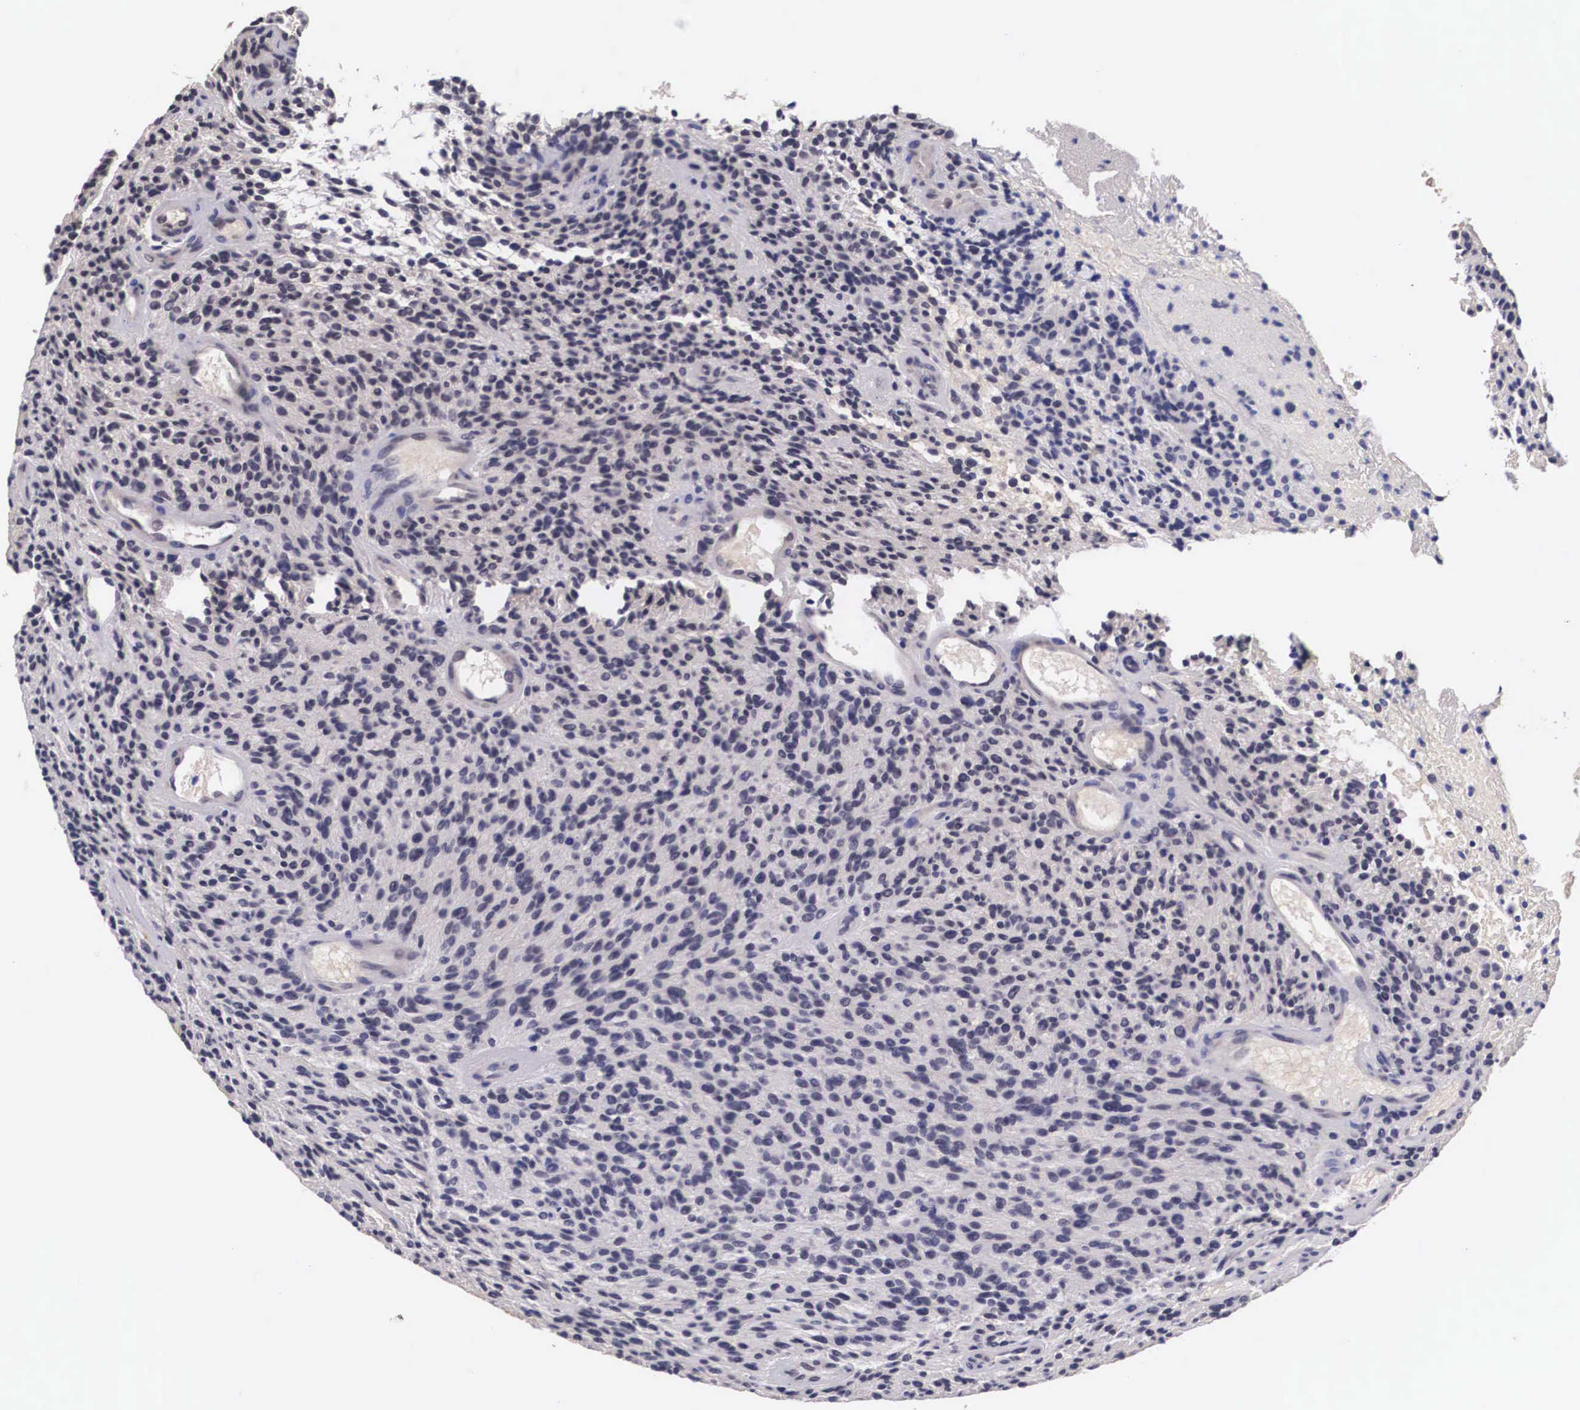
{"staining": {"intensity": "negative", "quantity": "none", "location": "none"}, "tissue": "glioma", "cell_type": "Tumor cells", "image_type": "cancer", "snomed": [{"axis": "morphology", "description": "Glioma, malignant, High grade"}, {"axis": "topography", "description": "Brain"}], "caption": "Glioma stained for a protein using IHC reveals no expression tumor cells.", "gene": "OTX2", "patient": {"sex": "female", "age": 13}}